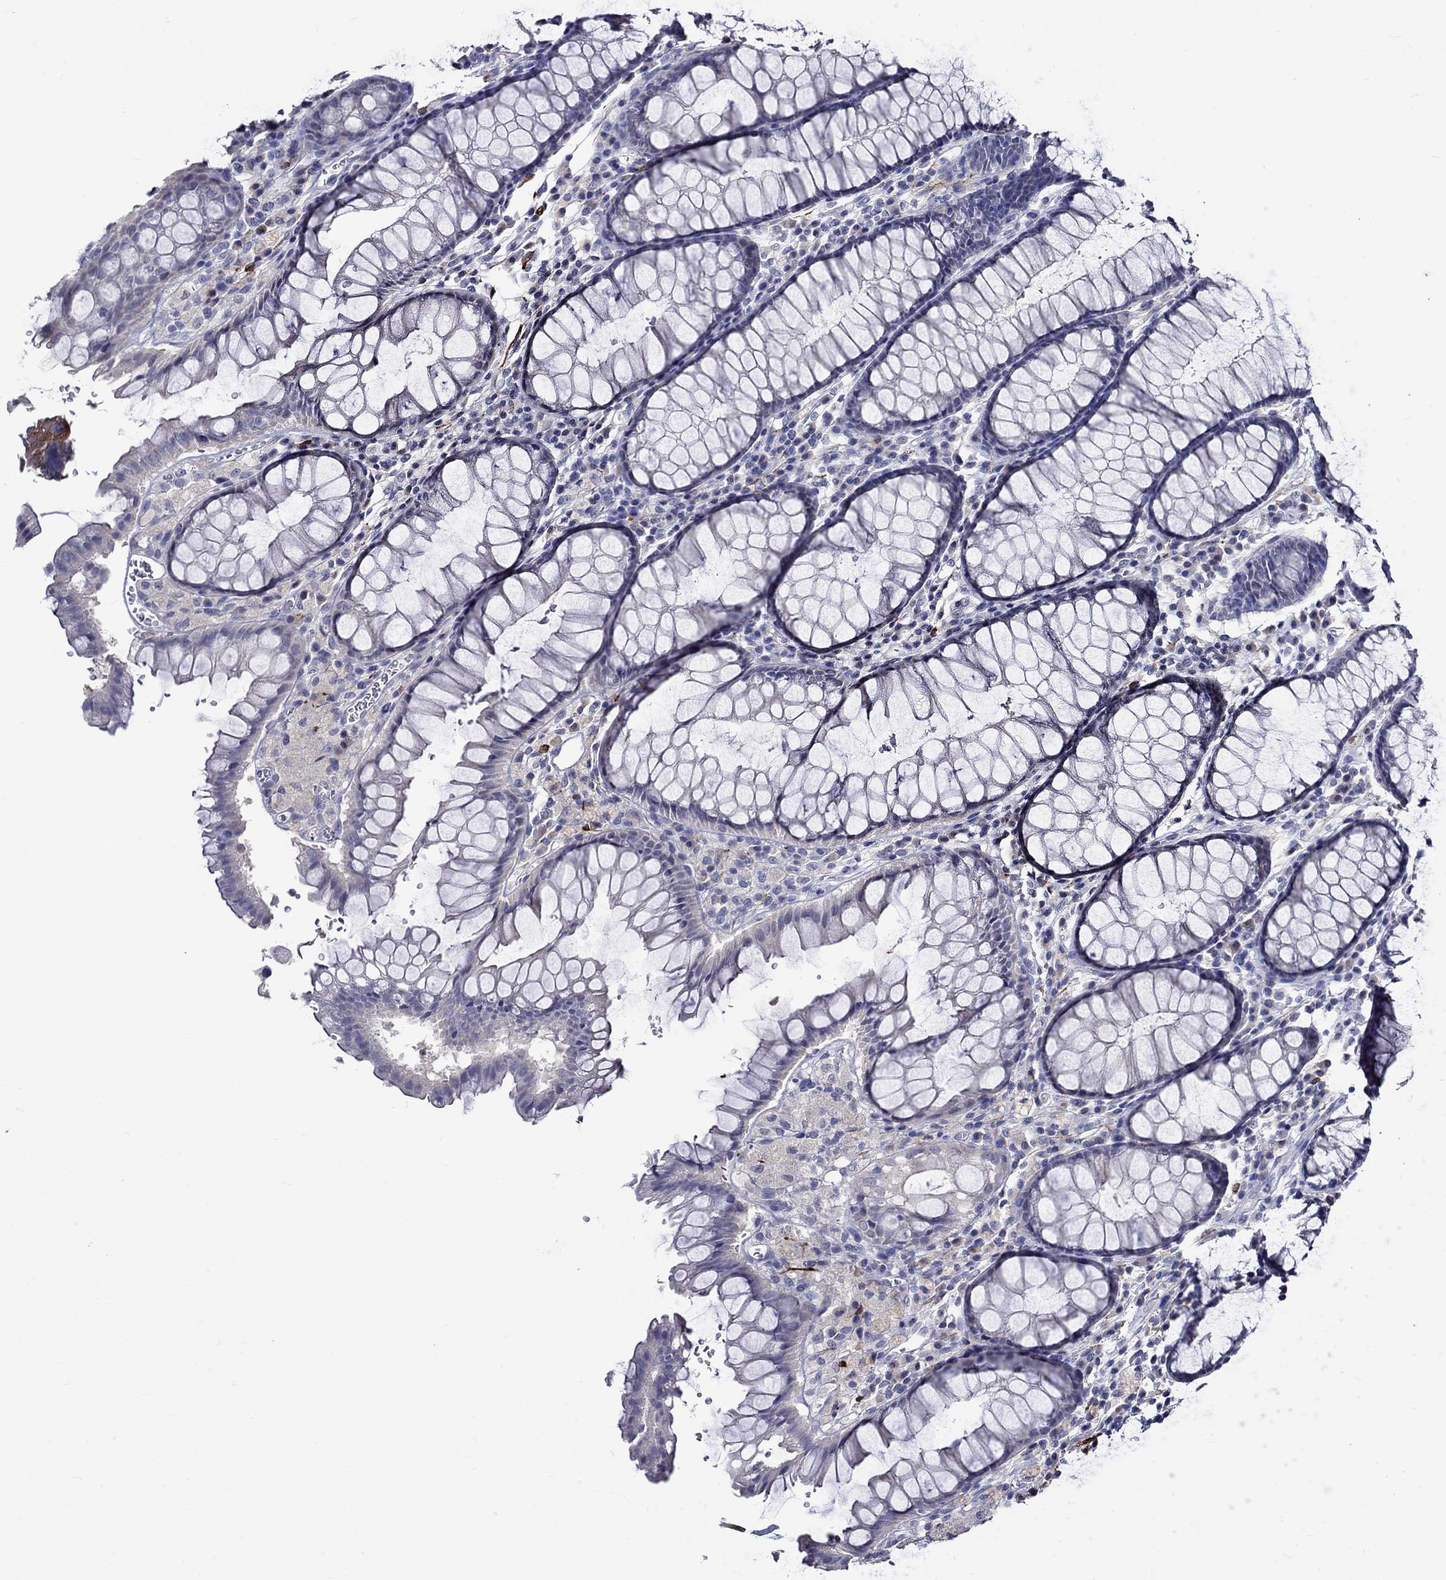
{"staining": {"intensity": "negative", "quantity": "none", "location": "none"}, "tissue": "rectum", "cell_type": "Glandular cells", "image_type": "normal", "snomed": [{"axis": "morphology", "description": "Normal tissue, NOS"}, {"axis": "topography", "description": "Rectum"}], "caption": "Immunohistochemical staining of normal rectum displays no significant expression in glandular cells. Brightfield microscopy of immunohistochemistry stained with DAB (3,3'-diaminobenzidine) (brown) and hematoxylin (blue), captured at high magnification.", "gene": "CRYAB", "patient": {"sex": "female", "age": 68}}